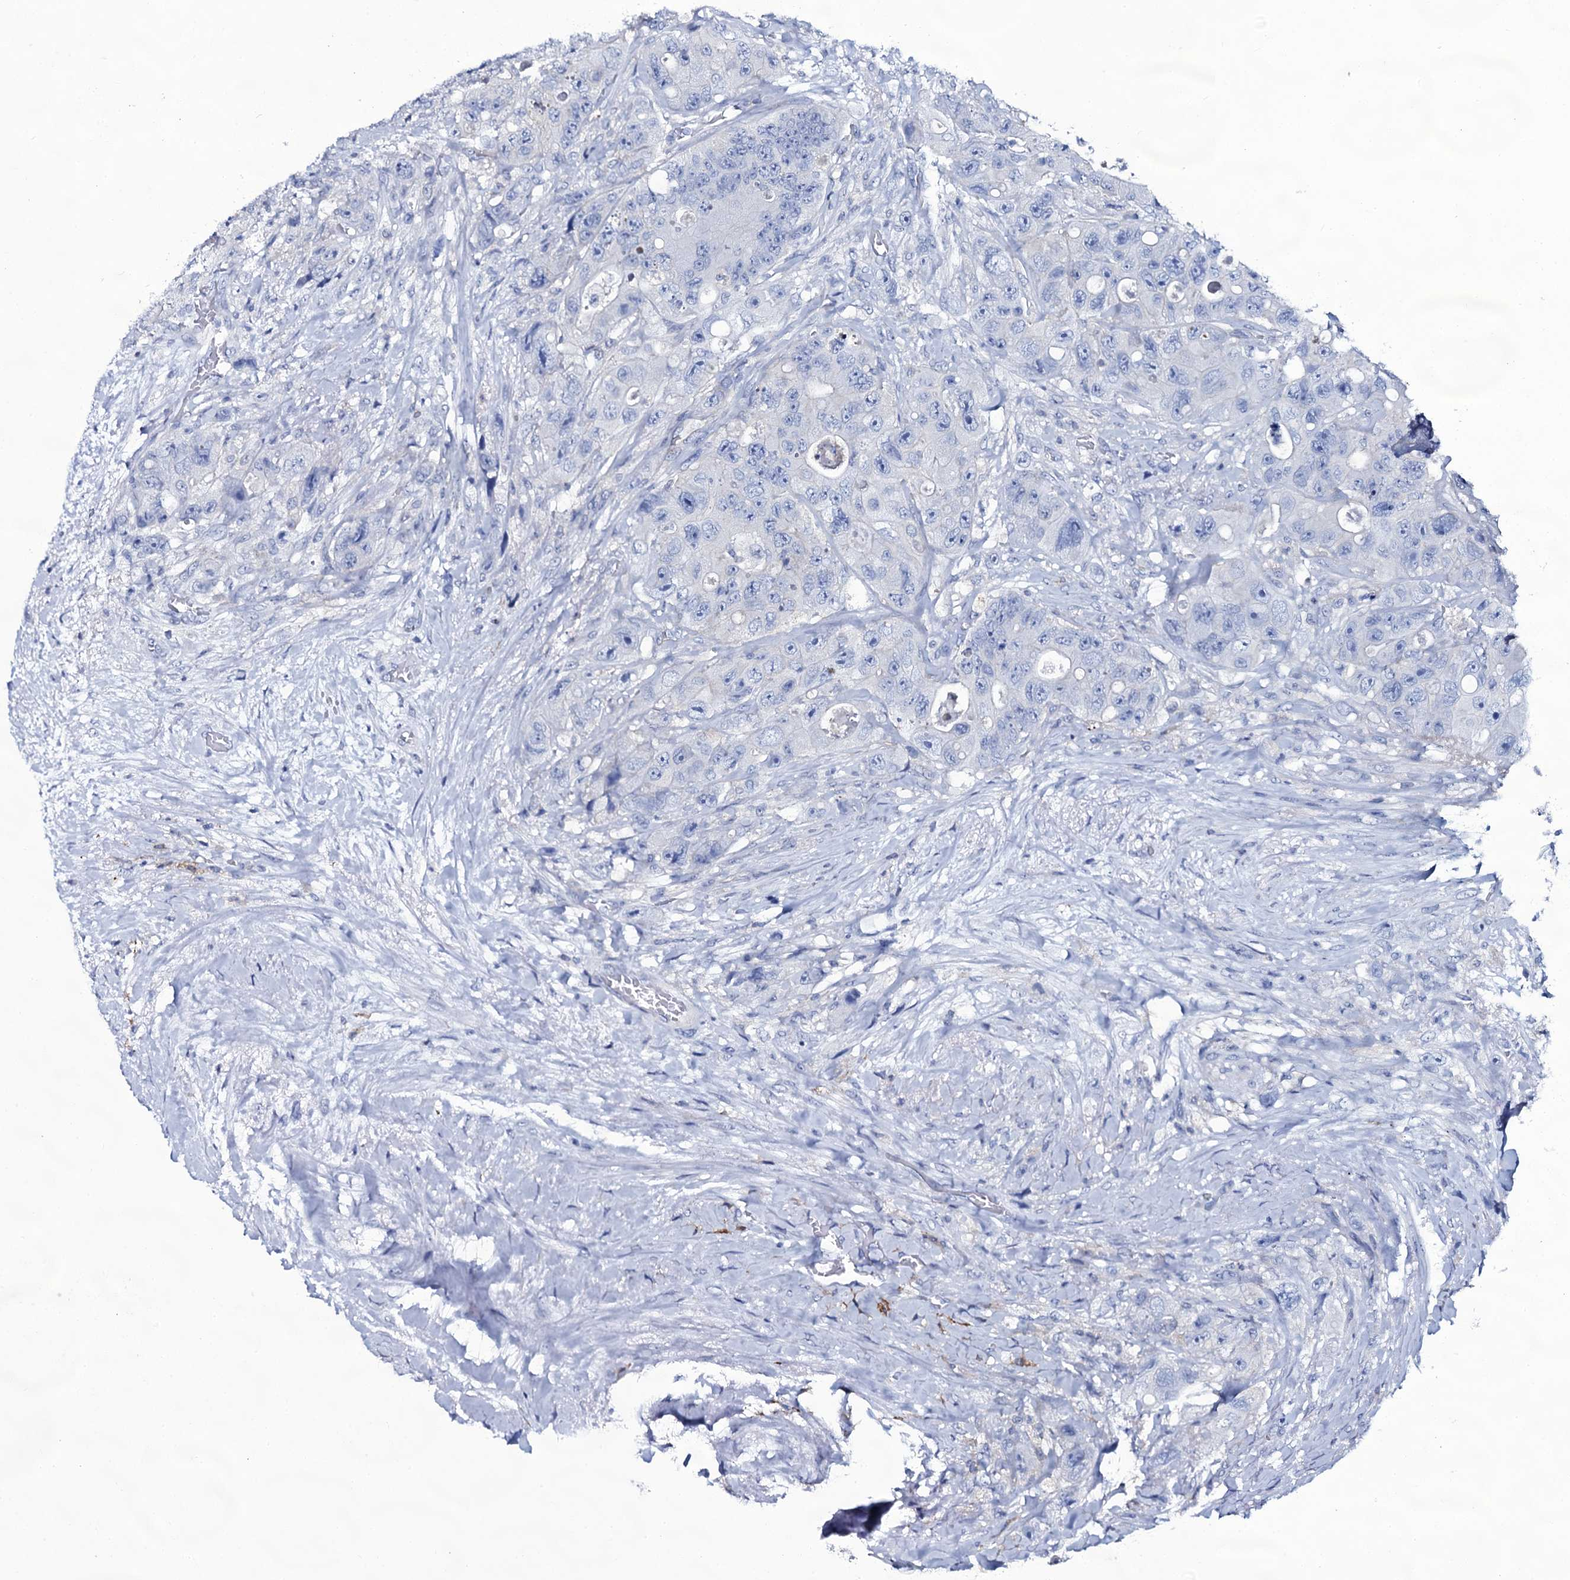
{"staining": {"intensity": "negative", "quantity": "none", "location": "none"}, "tissue": "colorectal cancer", "cell_type": "Tumor cells", "image_type": "cancer", "snomed": [{"axis": "morphology", "description": "Adenocarcinoma, NOS"}, {"axis": "topography", "description": "Colon"}], "caption": "High power microscopy photomicrograph of an IHC micrograph of colorectal cancer, revealing no significant positivity in tumor cells.", "gene": "SLC4A7", "patient": {"sex": "female", "age": 46}}